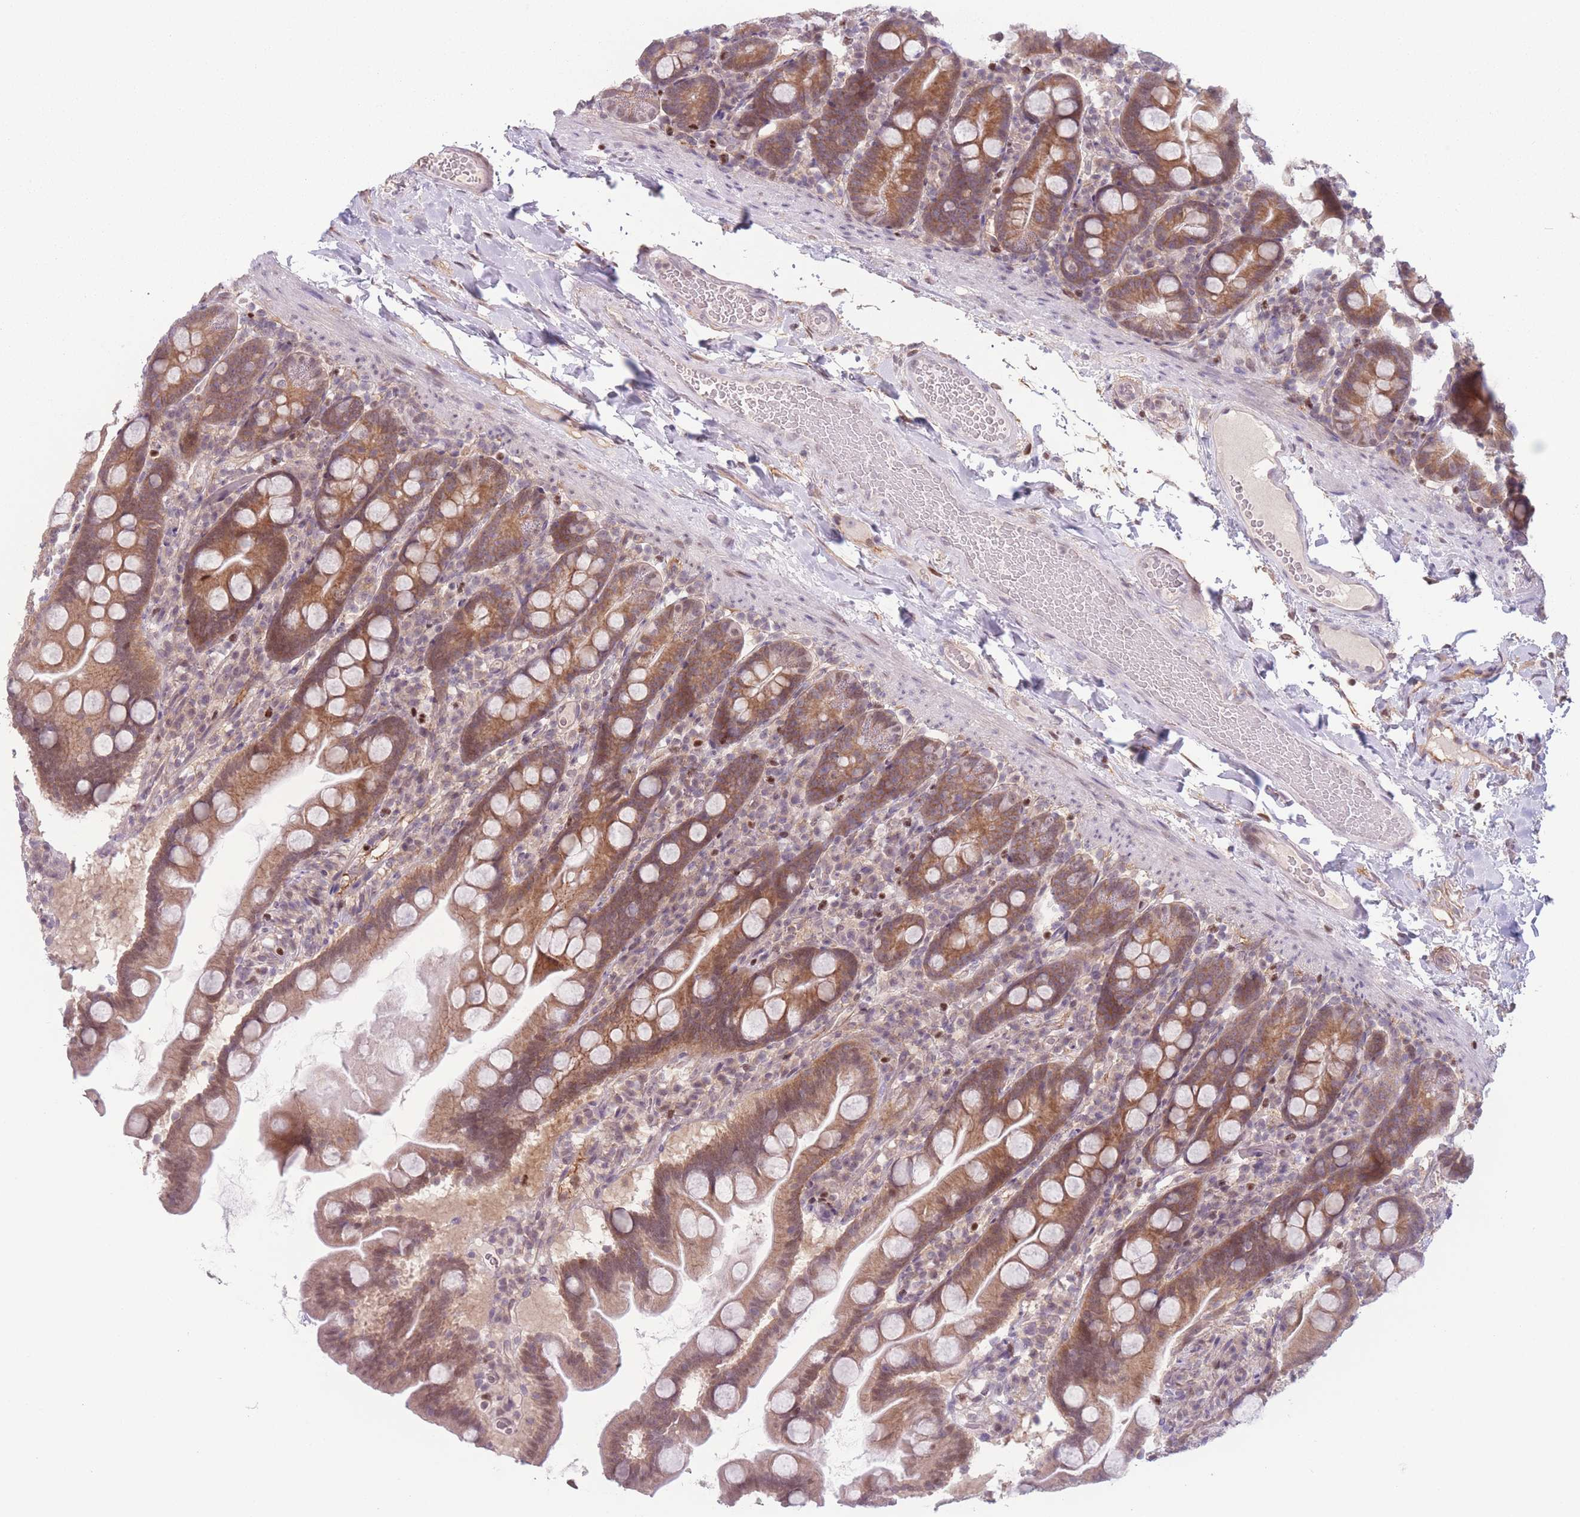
{"staining": {"intensity": "moderate", "quantity": ">75%", "location": "cytoplasmic/membranous,nuclear"}, "tissue": "small intestine", "cell_type": "Glandular cells", "image_type": "normal", "snomed": [{"axis": "morphology", "description": "Normal tissue, NOS"}, {"axis": "topography", "description": "Small intestine"}], "caption": "Glandular cells exhibit moderate cytoplasmic/membranous,nuclear expression in approximately >75% of cells in normal small intestine. (DAB (3,3'-diaminobenzidine) IHC, brown staining for protein, blue staining for nuclei).", "gene": "ENSG00000267179", "patient": {"sex": "female", "age": 68}}